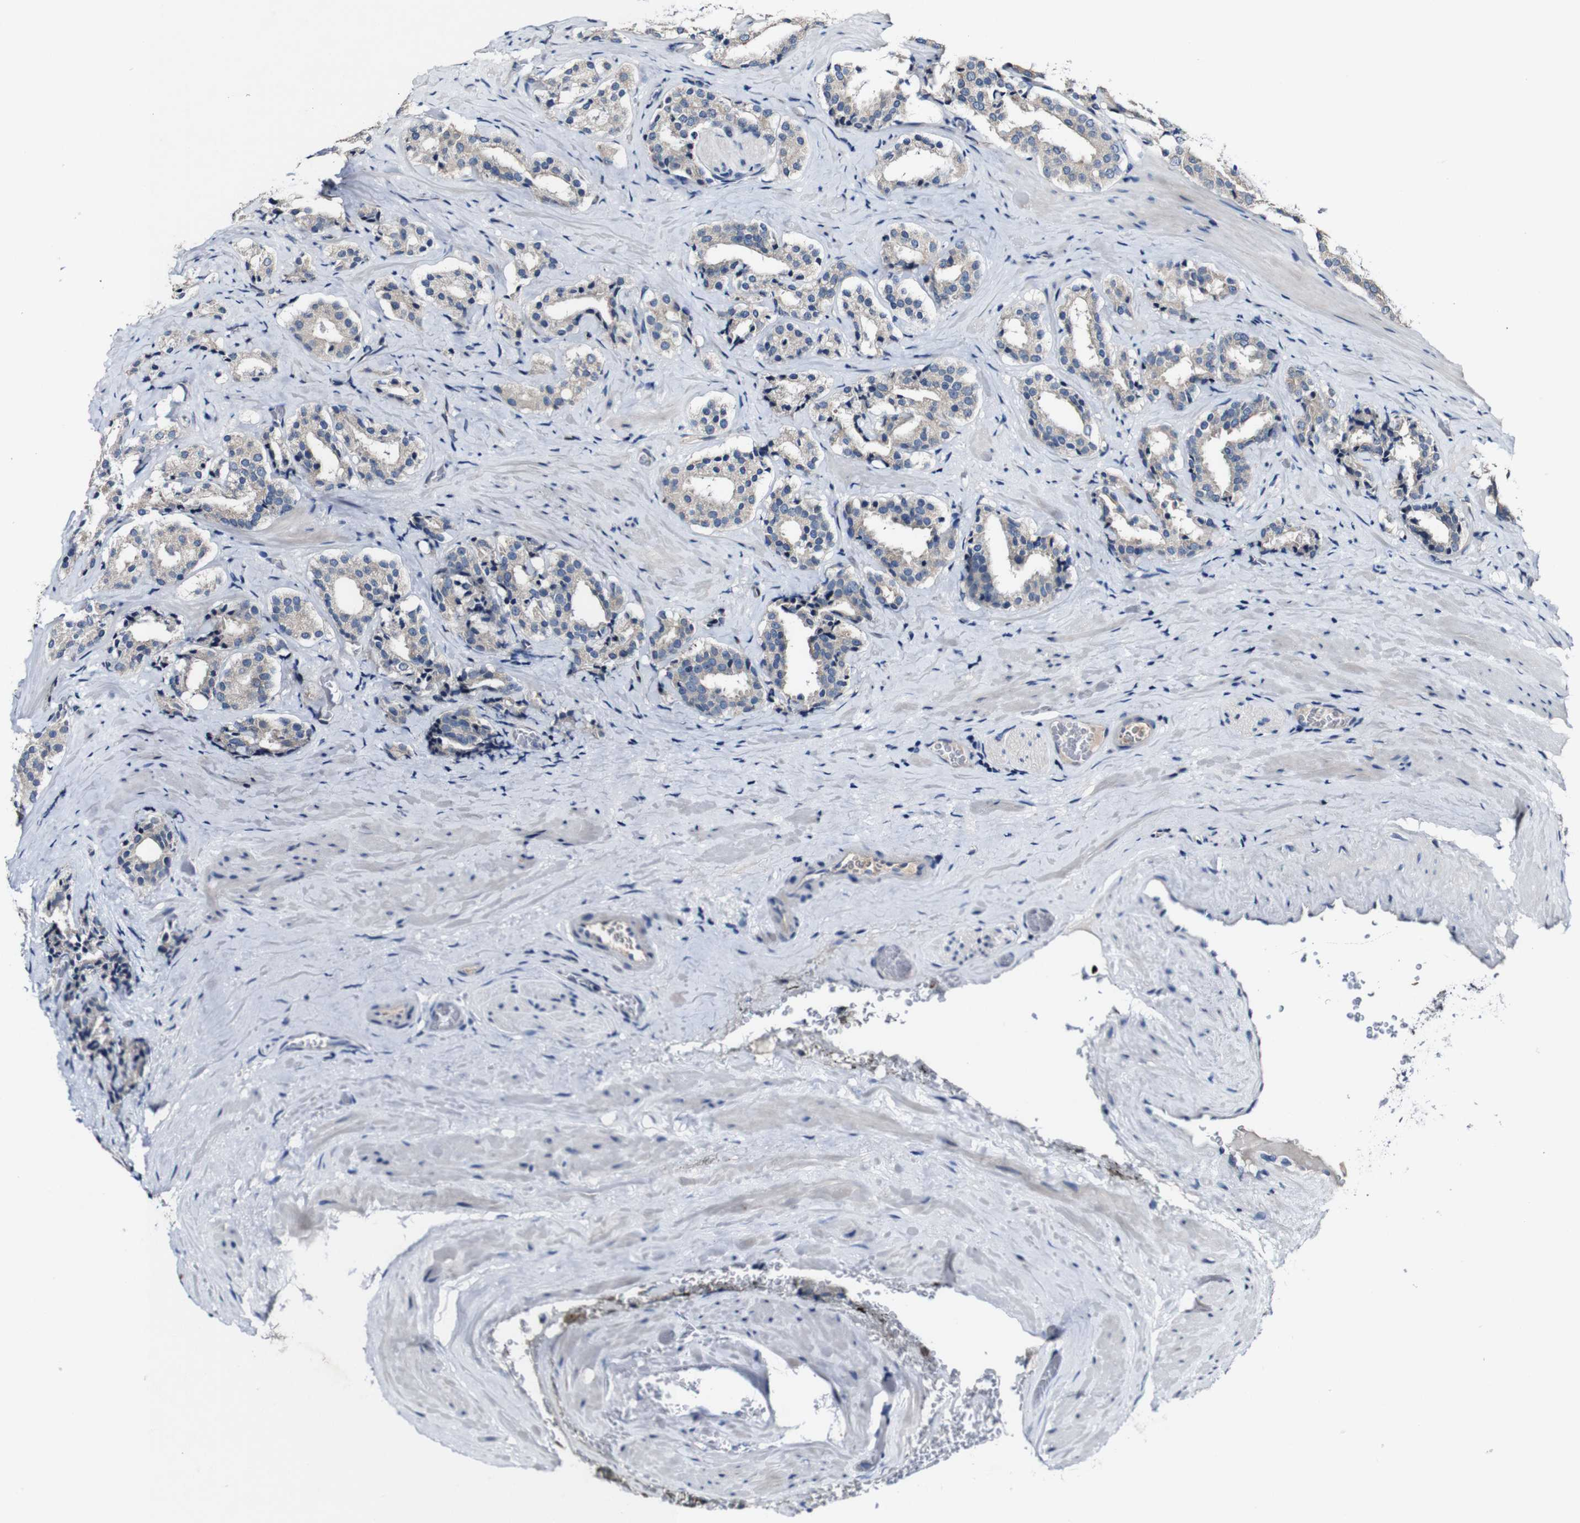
{"staining": {"intensity": "weak", "quantity": "<25%", "location": "cytoplasmic/membranous"}, "tissue": "prostate cancer", "cell_type": "Tumor cells", "image_type": "cancer", "snomed": [{"axis": "morphology", "description": "Adenocarcinoma, High grade"}, {"axis": "topography", "description": "Prostate"}], "caption": "DAB immunohistochemical staining of prostate cancer displays no significant staining in tumor cells.", "gene": "GRAMD1A", "patient": {"sex": "male", "age": 60}}